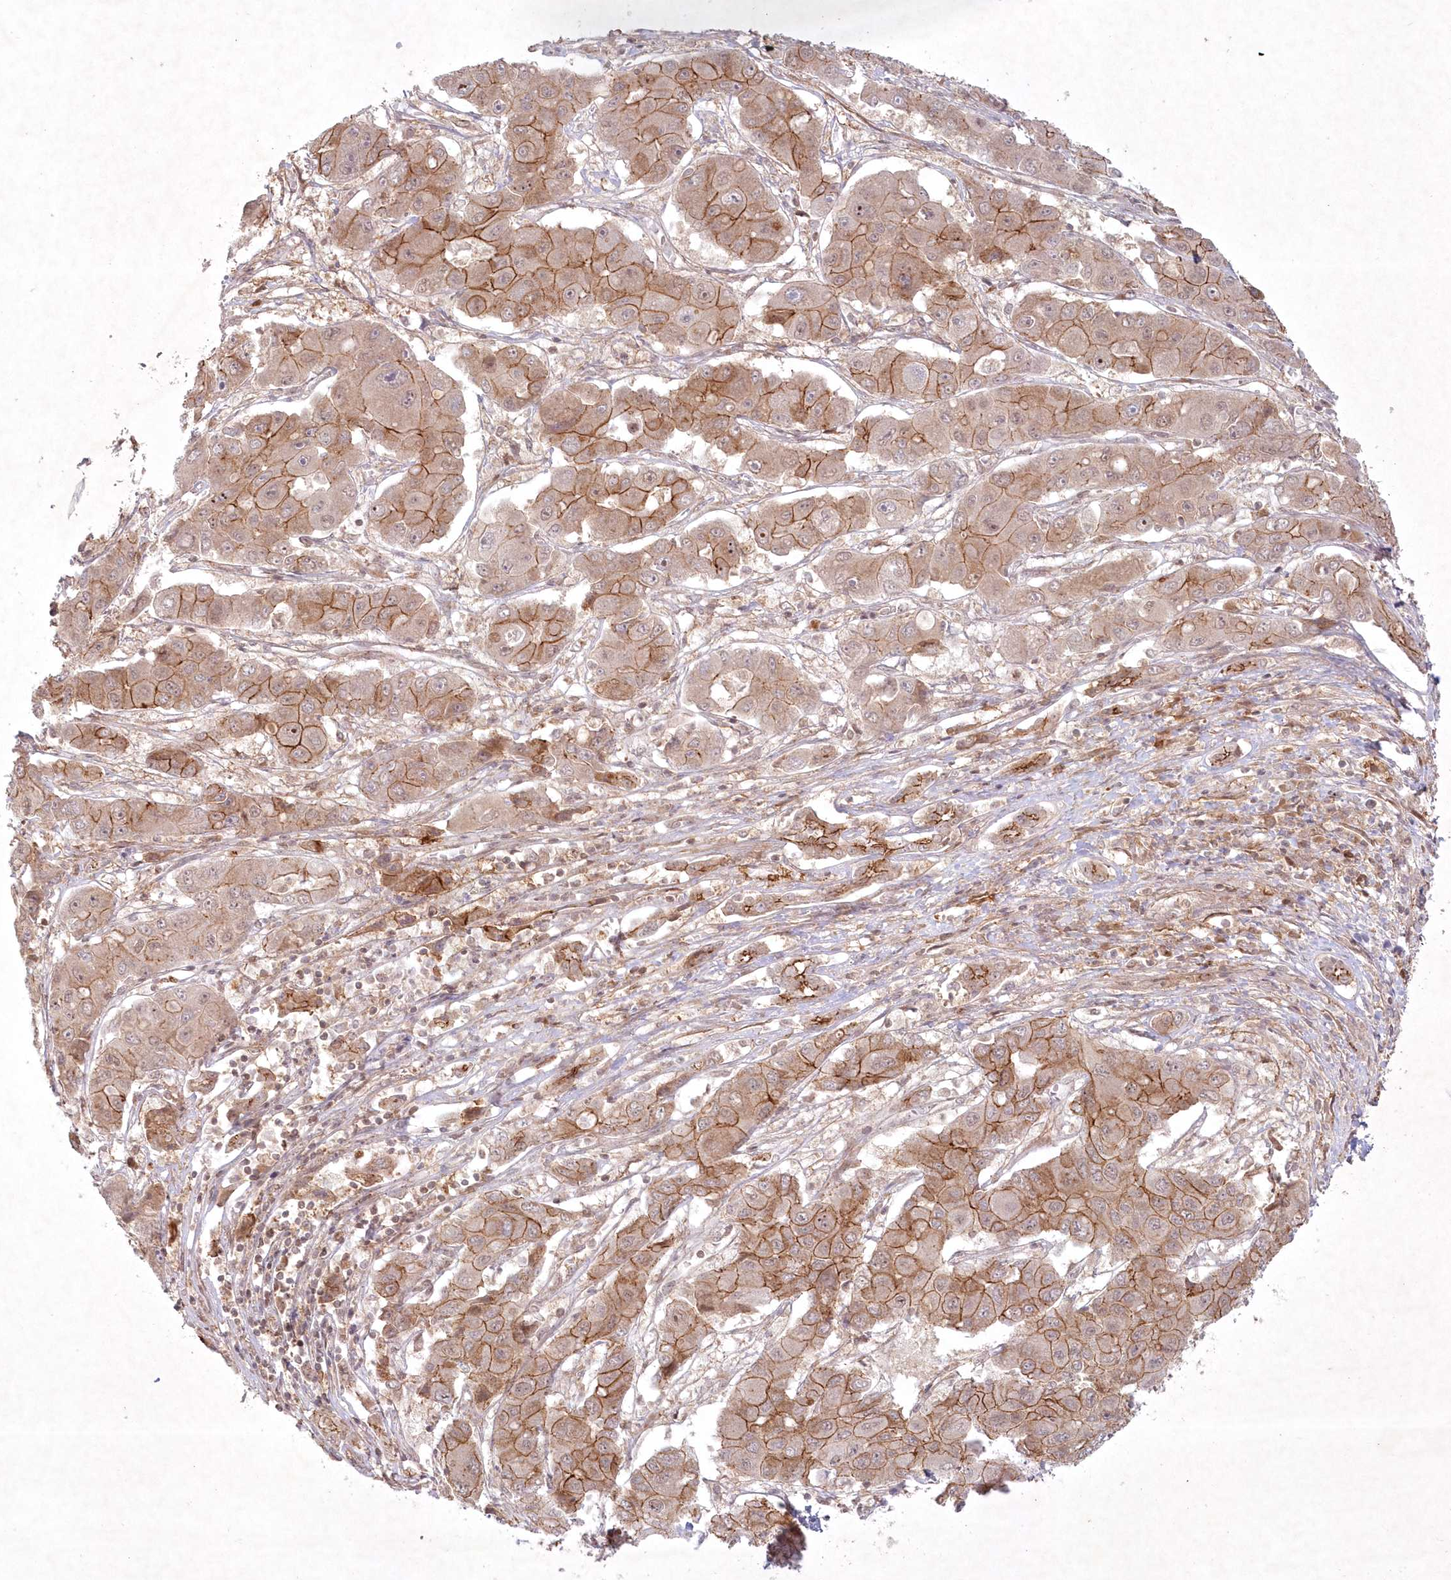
{"staining": {"intensity": "moderate", "quantity": ">75%", "location": "cytoplasmic/membranous"}, "tissue": "liver cancer", "cell_type": "Tumor cells", "image_type": "cancer", "snomed": [{"axis": "morphology", "description": "Cholangiocarcinoma"}, {"axis": "topography", "description": "Liver"}], "caption": "A micrograph of liver cholangiocarcinoma stained for a protein shows moderate cytoplasmic/membranous brown staining in tumor cells.", "gene": "TOGARAM2", "patient": {"sex": "male", "age": 67}}